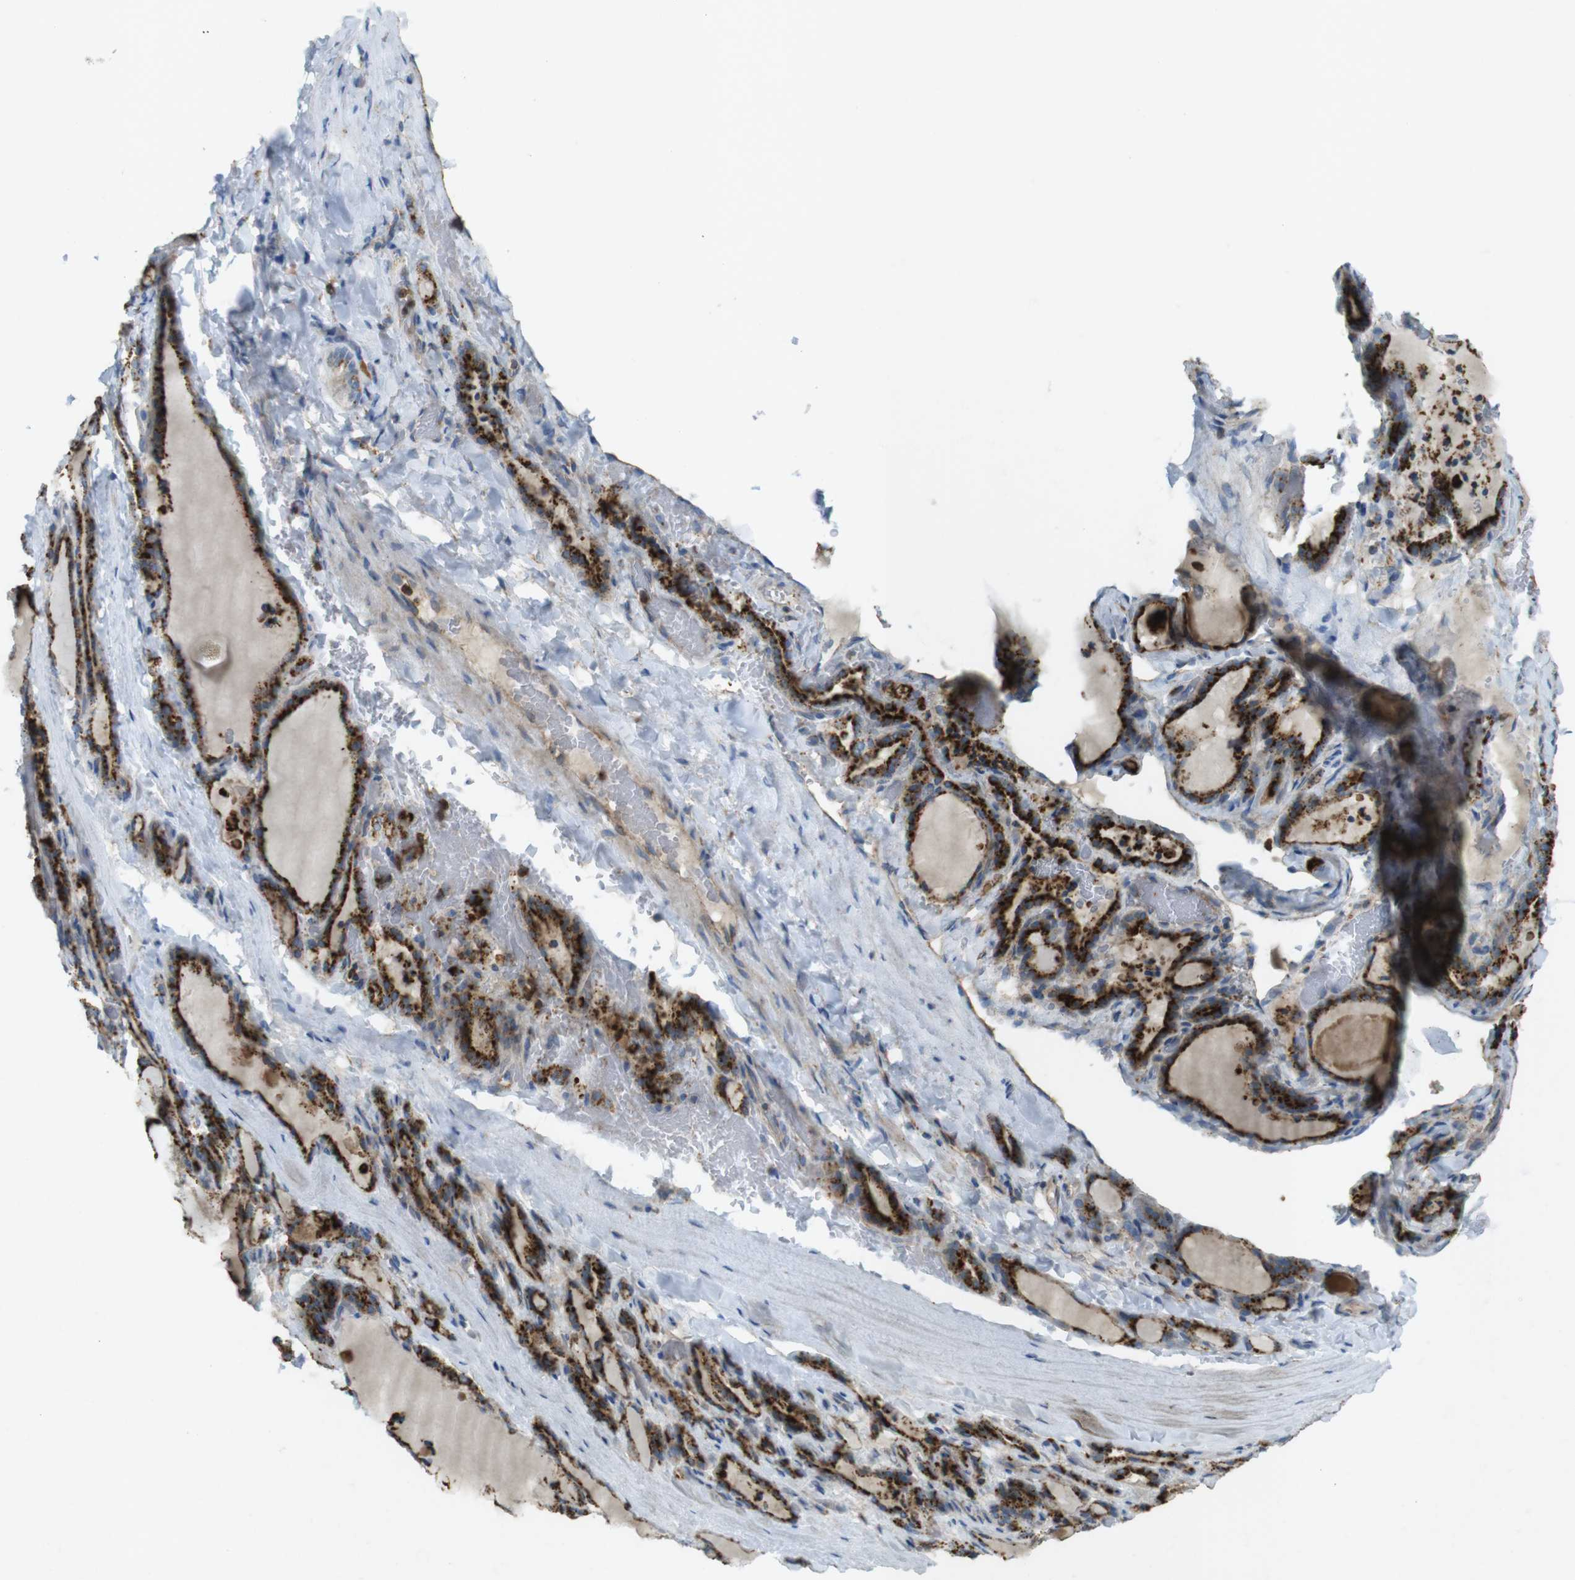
{"staining": {"intensity": "strong", "quantity": ">75%", "location": "cytoplasmic/membranous"}, "tissue": "thyroid gland", "cell_type": "Glandular cells", "image_type": "normal", "snomed": [{"axis": "morphology", "description": "Normal tissue, NOS"}, {"axis": "topography", "description": "Thyroid gland"}], "caption": "Protein staining shows strong cytoplasmic/membranous staining in about >75% of glandular cells in unremarkable thyroid gland. Using DAB (3,3'-diaminobenzidine) (brown) and hematoxylin (blue) stains, captured at high magnification using brightfield microscopy.", "gene": "LAMP1", "patient": {"sex": "female", "age": 28}}